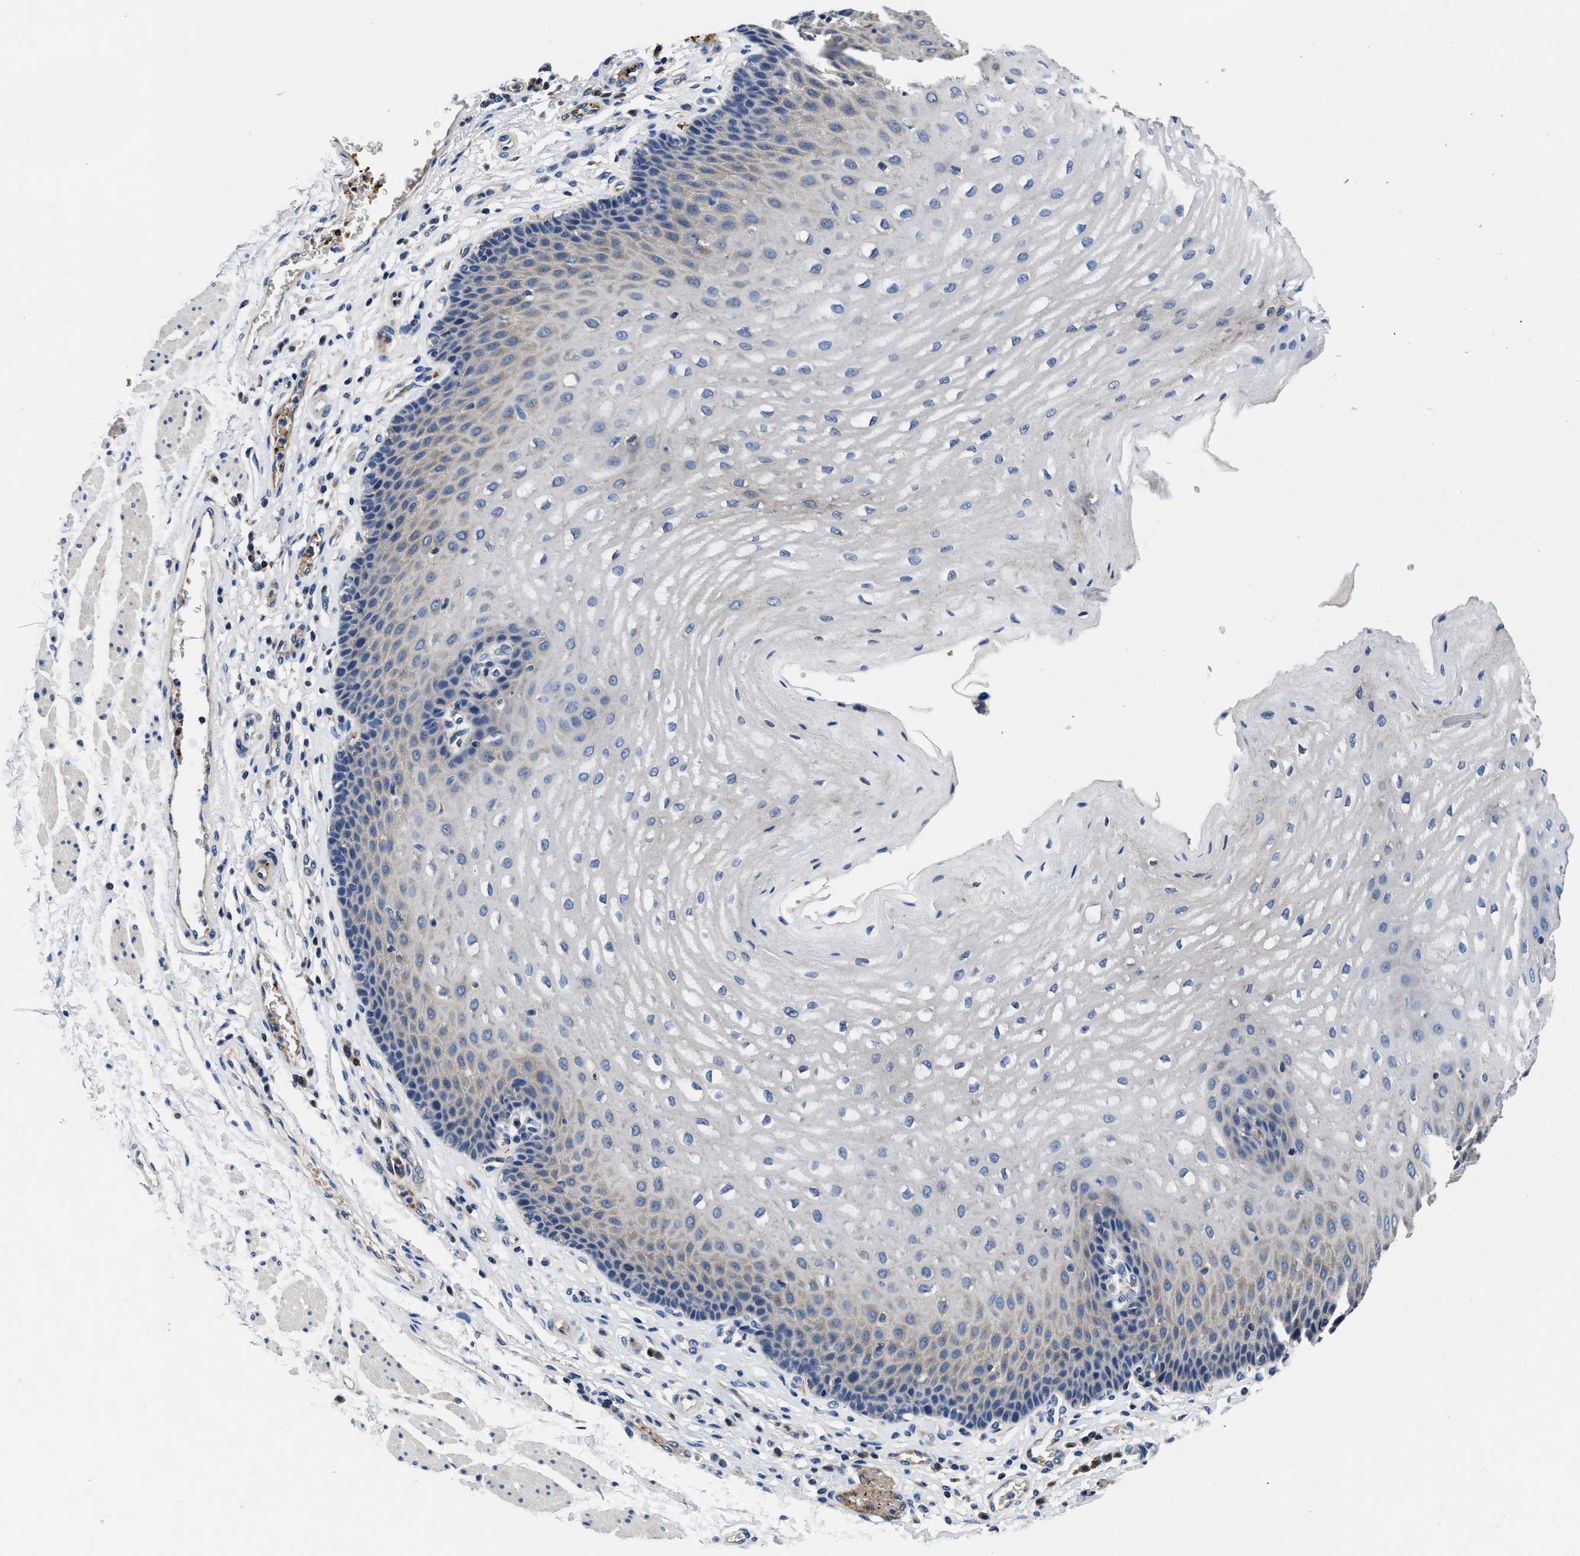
{"staining": {"intensity": "weak", "quantity": "25%-75%", "location": "cytoplasmic/membranous"}, "tissue": "esophagus", "cell_type": "Squamous epithelial cells", "image_type": "normal", "snomed": [{"axis": "morphology", "description": "Normal tissue, NOS"}, {"axis": "topography", "description": "Esophagus"}], "caption": "Immunohistochemical staining of unremarkable esophagus reveals 25%-75% levels of weak cytoplasmic/membranous protein staining in about 25%-75% of squamous epithelial cells. Nuclei are stained in blue.", "gene": "PHLPP1", "patient": {"sex": "male", "age": 54}}